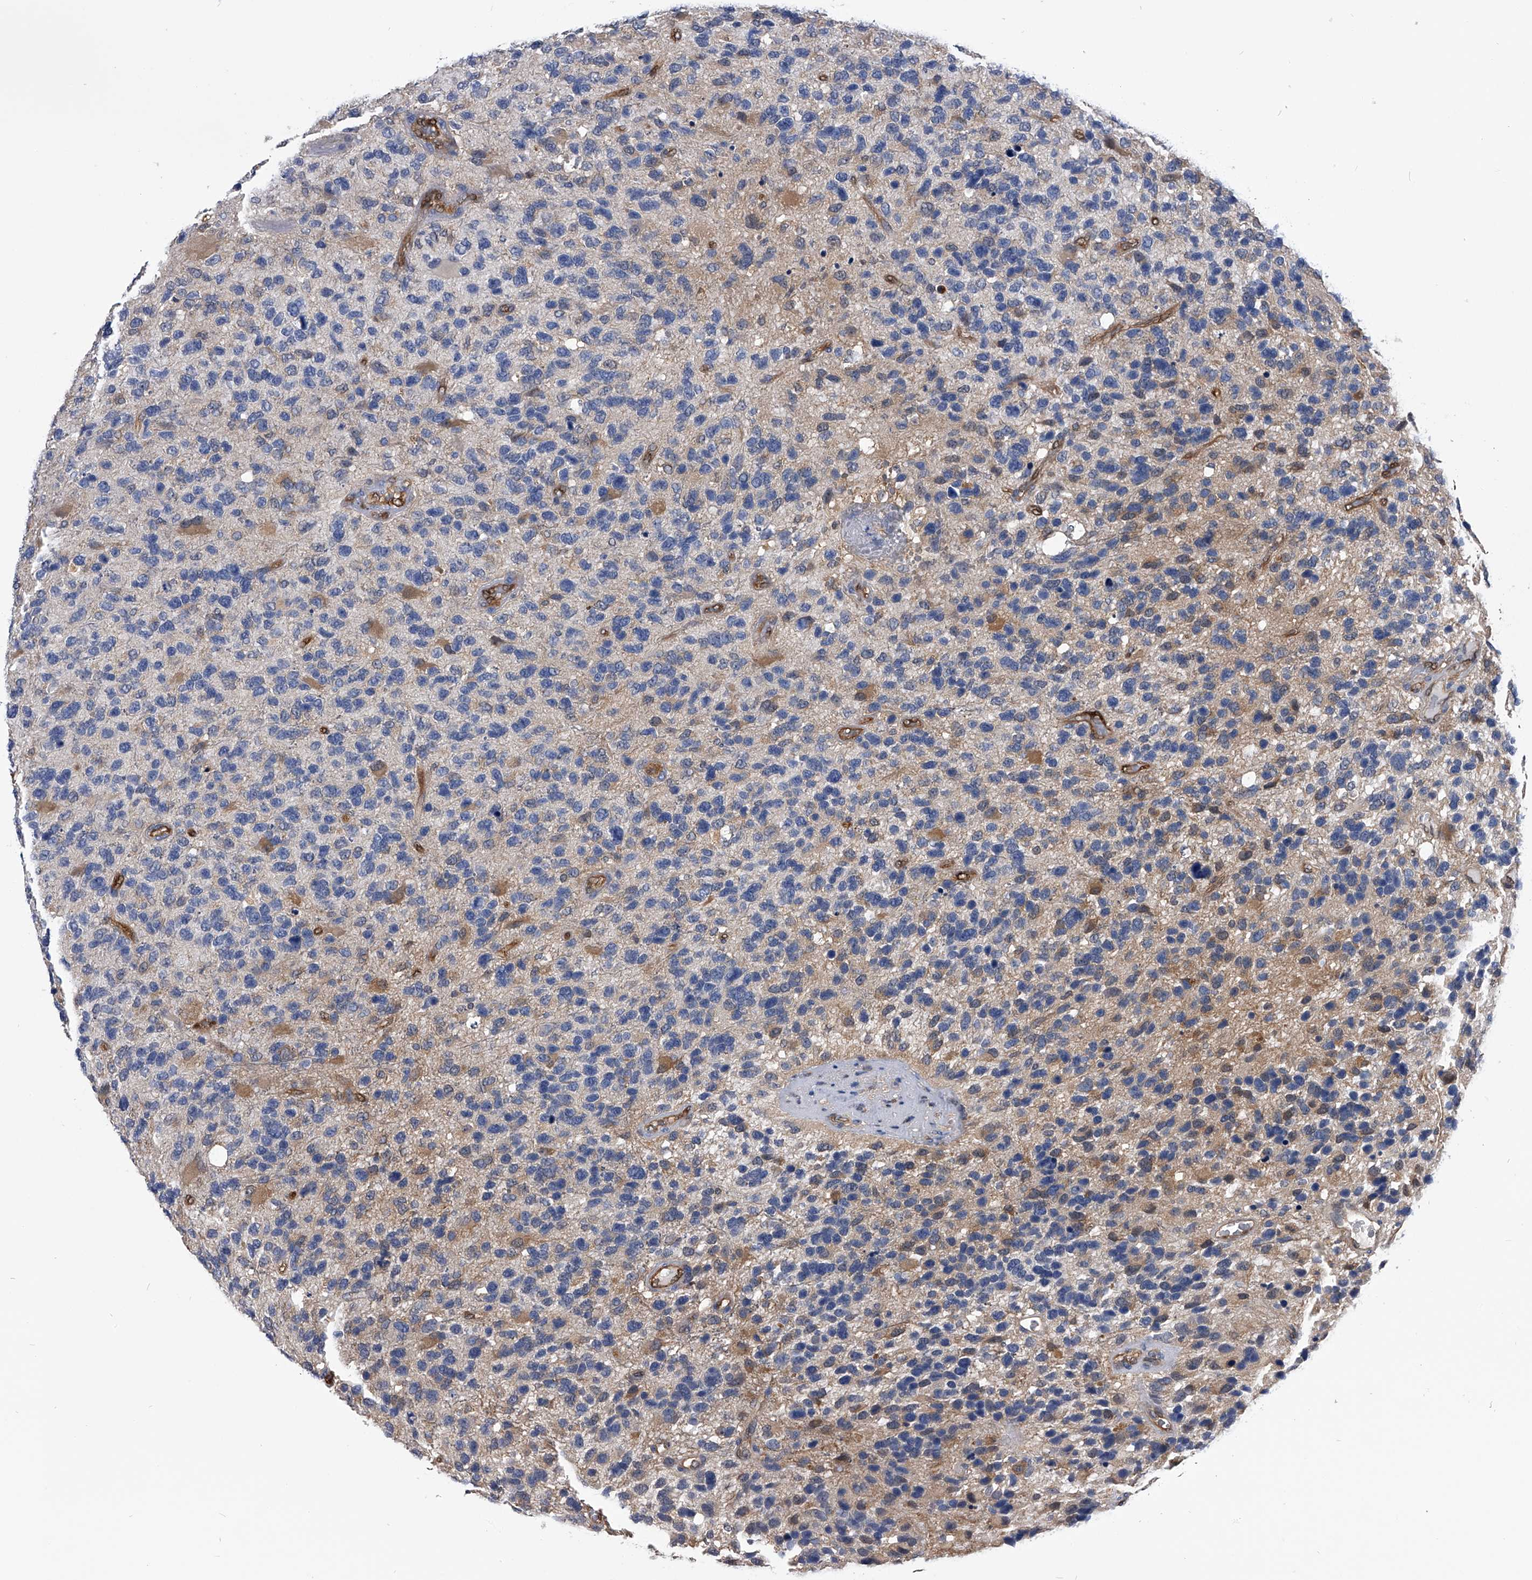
{"staining": {"intensity": "negative", "quantity": "none", "location": "none"}, "tissue": "glioma", "cell_type": "Tumor cells", "image_type": "cancer", "snomed": [{"axis": "morphology", "description": "Glioma, malignant, High grade"}, {"axis": "topography", "description": "Brain"}], "caption": "Immunohistochemistry (IHC) of high-grade glioma (malignant) exhibits no positivity in tumor cells.", "gene": "PDXK", "patient": {"sex": "female", "age": 58}}